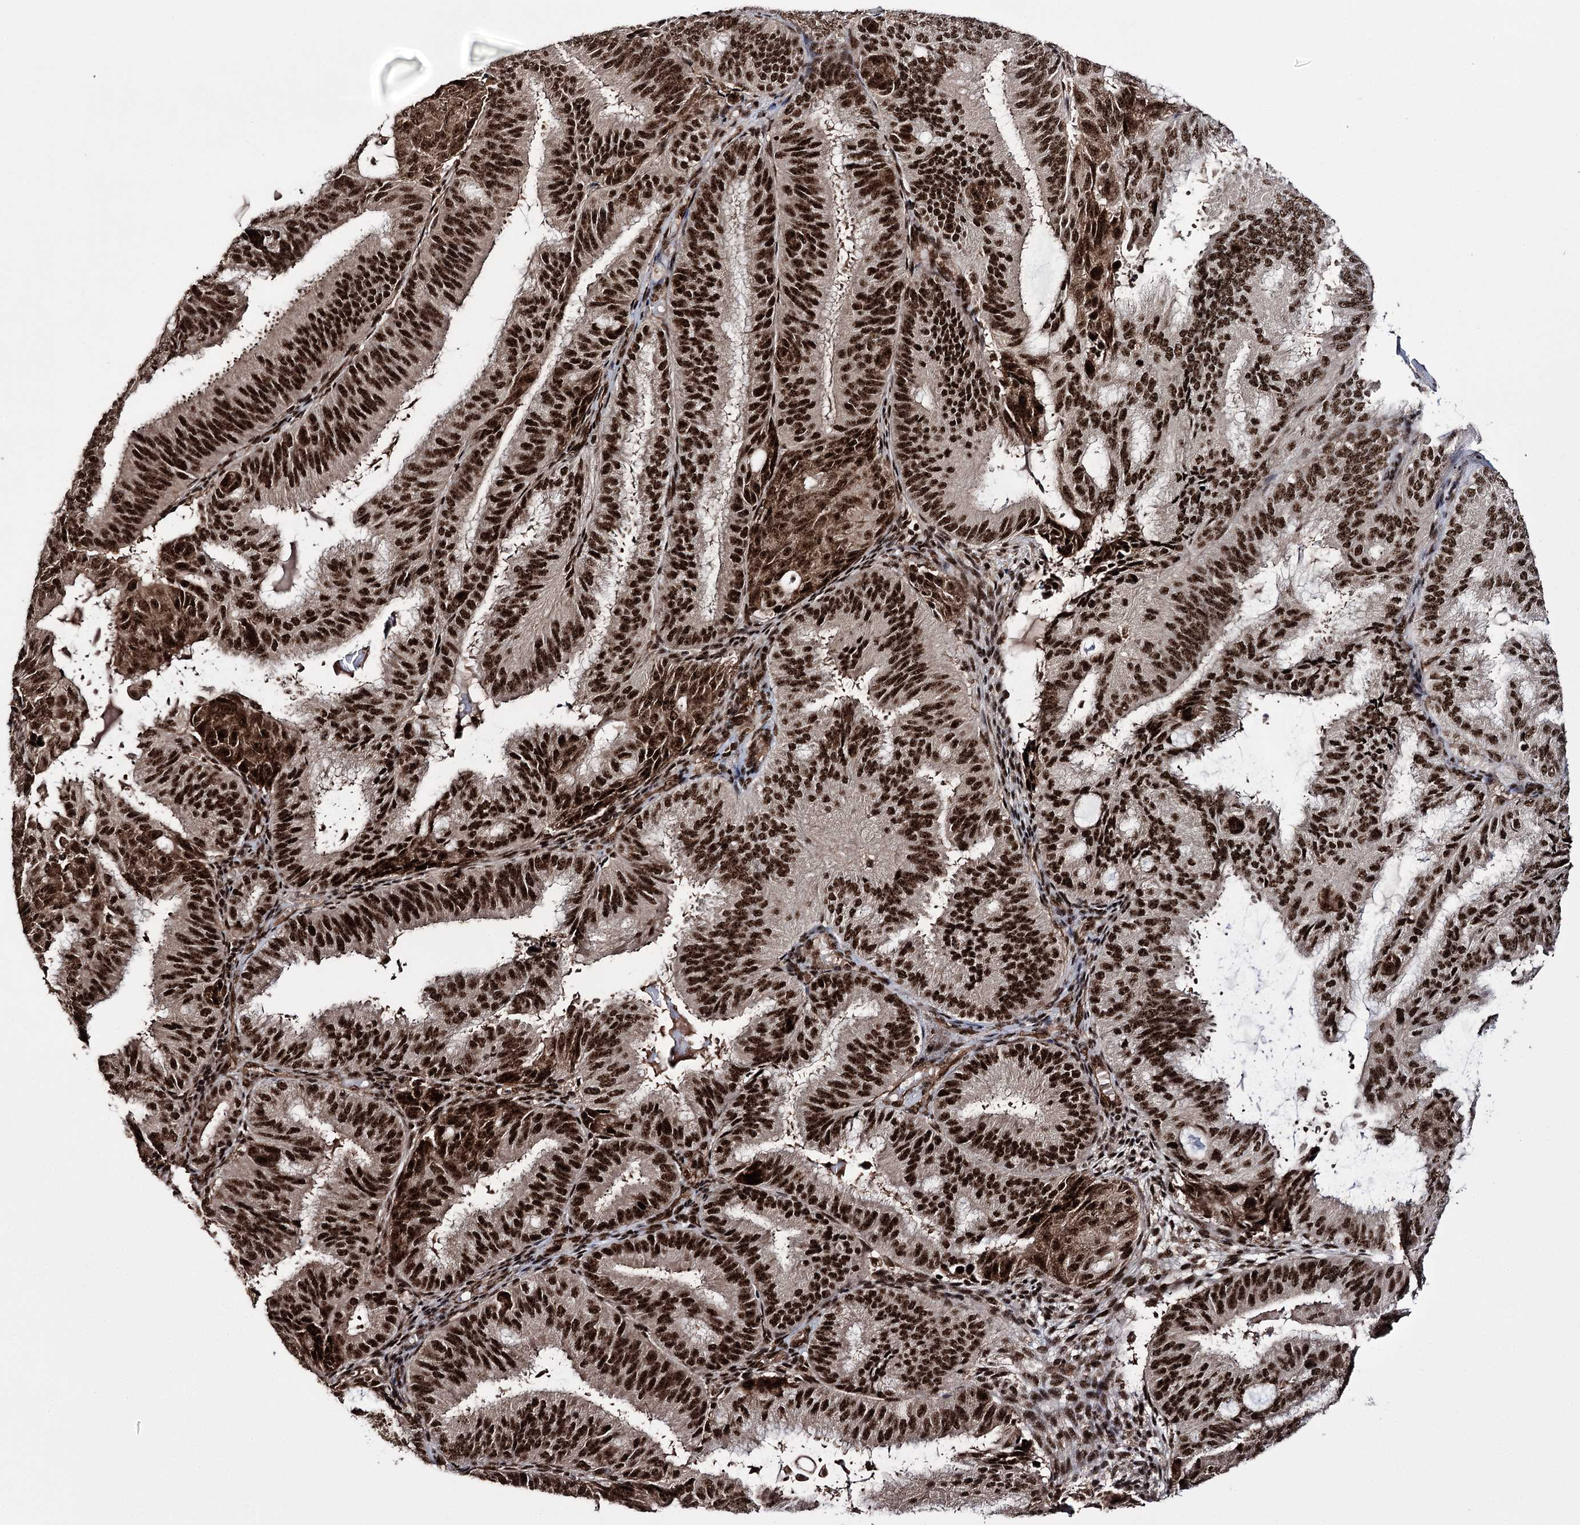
{"staining": {"intensity": "strong", "quantity": ">75%", "location": "nuclear"}, "tissue": "endometrial cancer", "cell_type": "Tumor cells", "image_type": "cancer", "snomed": [{"axis": "morphology", "description": "Adenocarcinoma, NOS"}, {"axis": "topography", "description": "Endometrium"}], "caption": "An immunohistochemistry (IHC) micrograph of neoplastic tissue is shown. Protein staining in brown shows strong nuclear positivity in endometrial cancer within tumor cells.", "gene": "PRPF40A", "patient": {"sex": "female", "age": 49}}